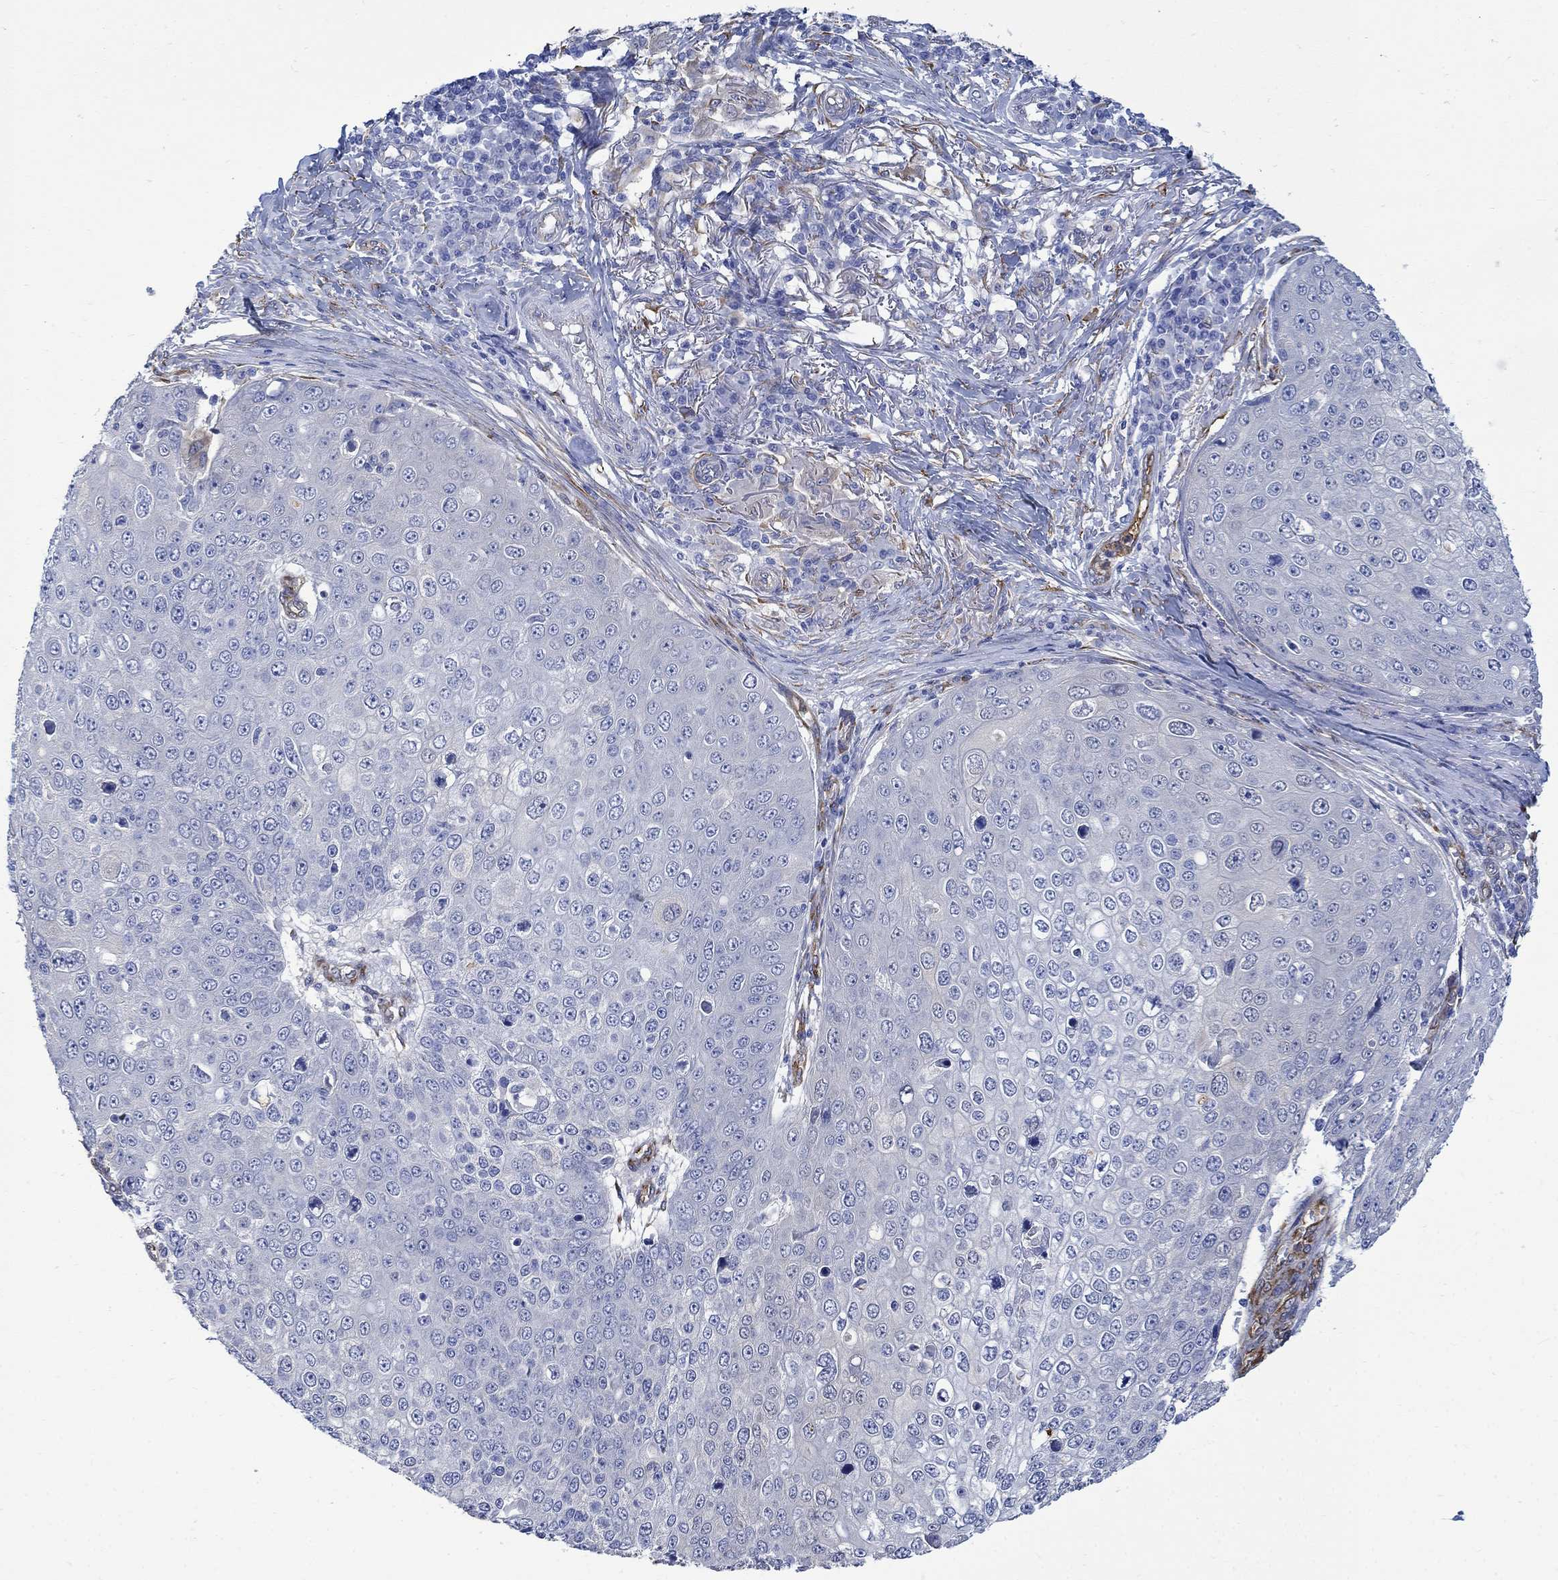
{"staining": {"intensity": "negative", "quantity": "none", "location": "none"}, "tissue": "skin cancer", "cell_type": "Tumor cells", "image_type": "cancer", "snomed": [{"axis": "morphology", "description": "Squamous cell carcinoma, NOS"}, {"axis": "topography", "description": "Skin"}], "caption": "A high-resolution micrograph shows IHC staining of skin cancer (squamous cell carcinoma), which exhibits no significant positivity in tumor cells.", "gene": "TGM2", "patient": {"sex": "male", "age": 71}}